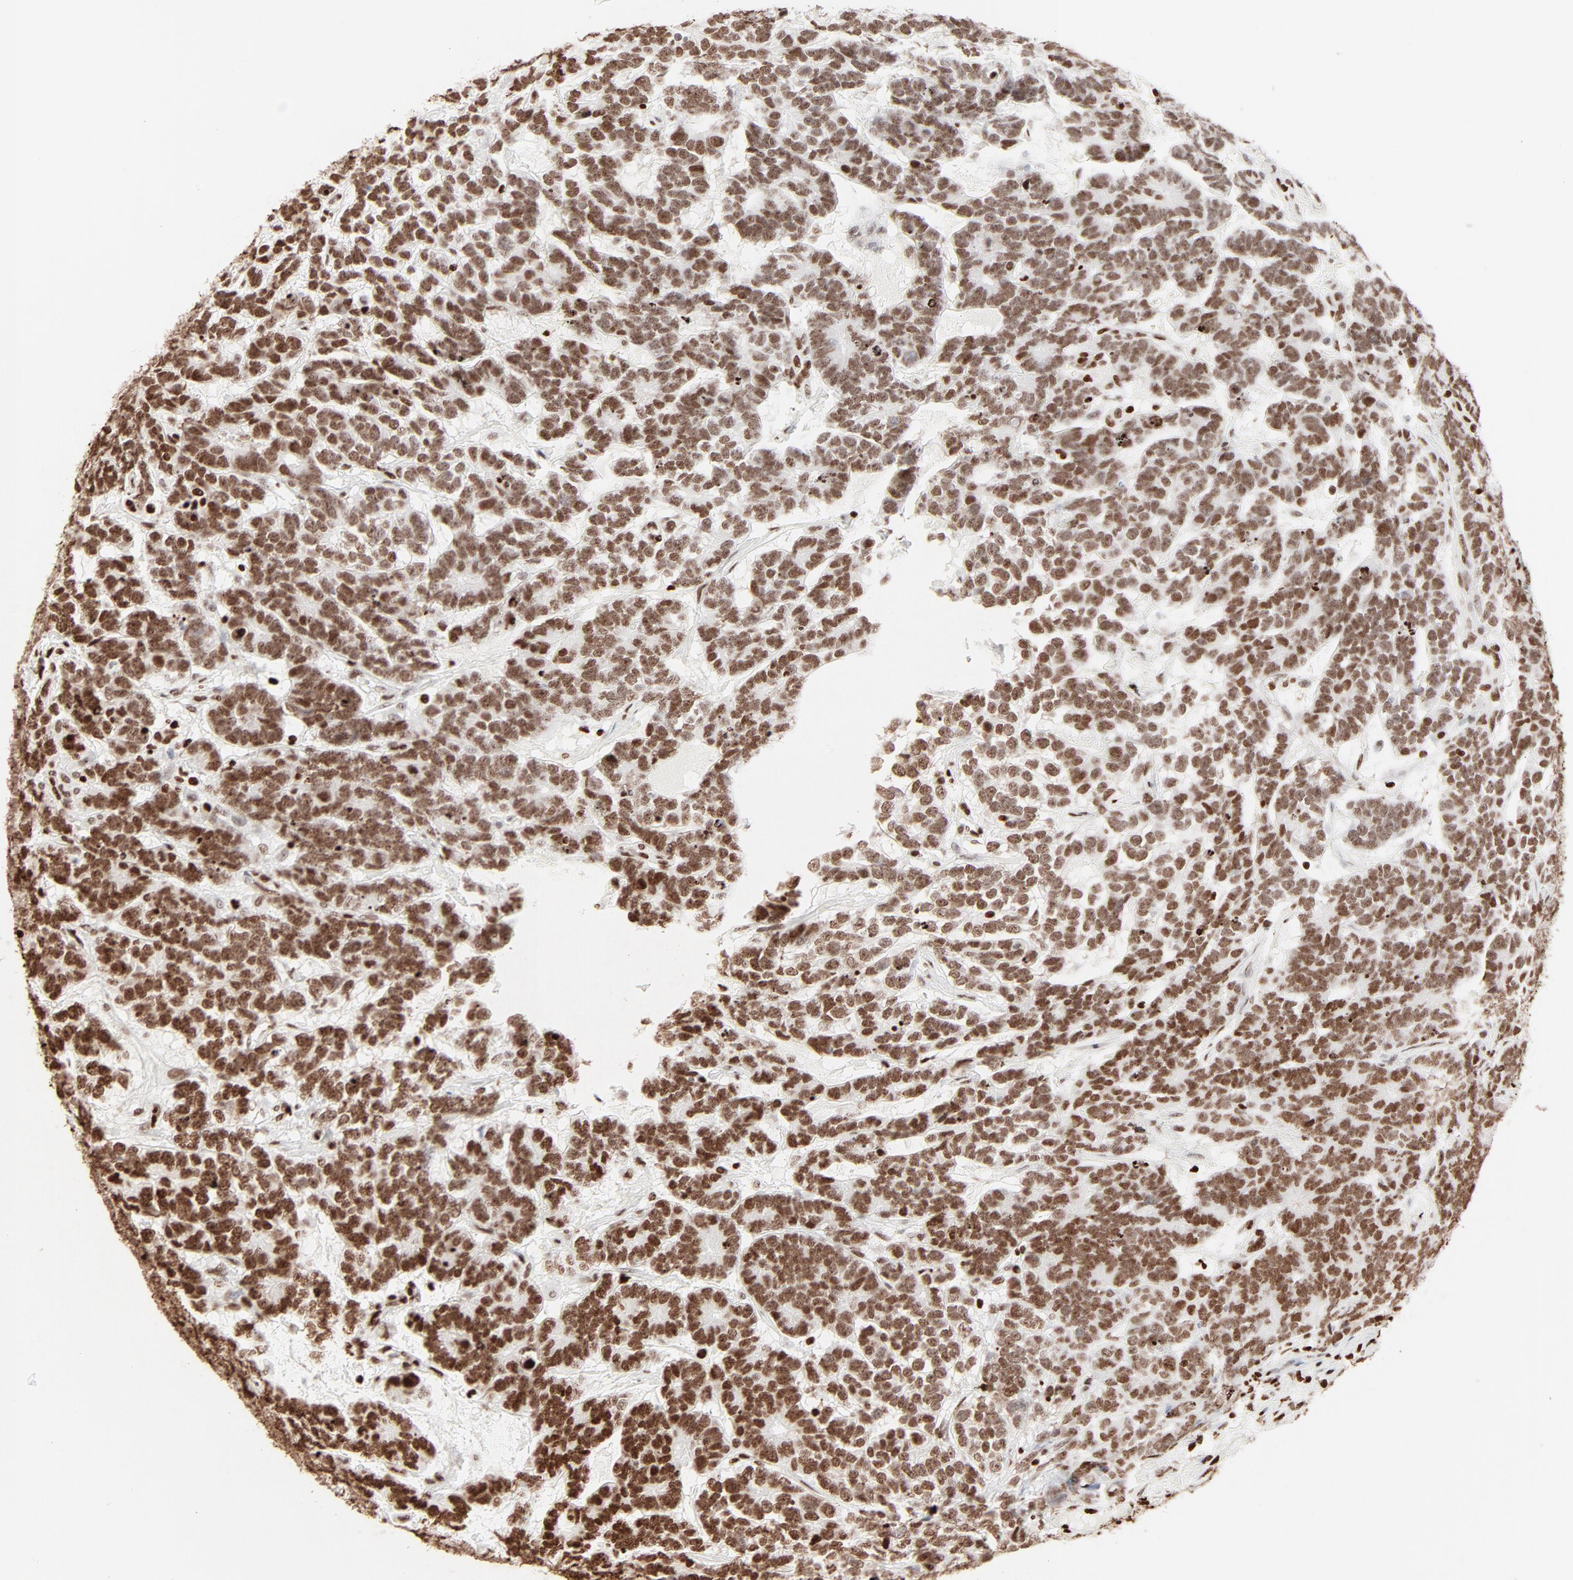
{"staining": {"intensity": "moderate", "quantity": ">75%", "location": "nuclear"}, "tissue": "testis cancer", "cell_type": "Tumor cells", "image_type": "cancer", "snomed": [{"axis": "morphology", "description": "Carcinoma, Embryonal, NOS"}, {"axis": "topography", "description": "Testis"}], "caption": "A high-resolution photomicrograph shows immunohistochemistry (IHC) staining of testis cancer, which shows moderate nuclear expression in approximately >75% of tumor cells.", "gene": "HMGB2", "patient": {"sex": "male", "age": 26}}